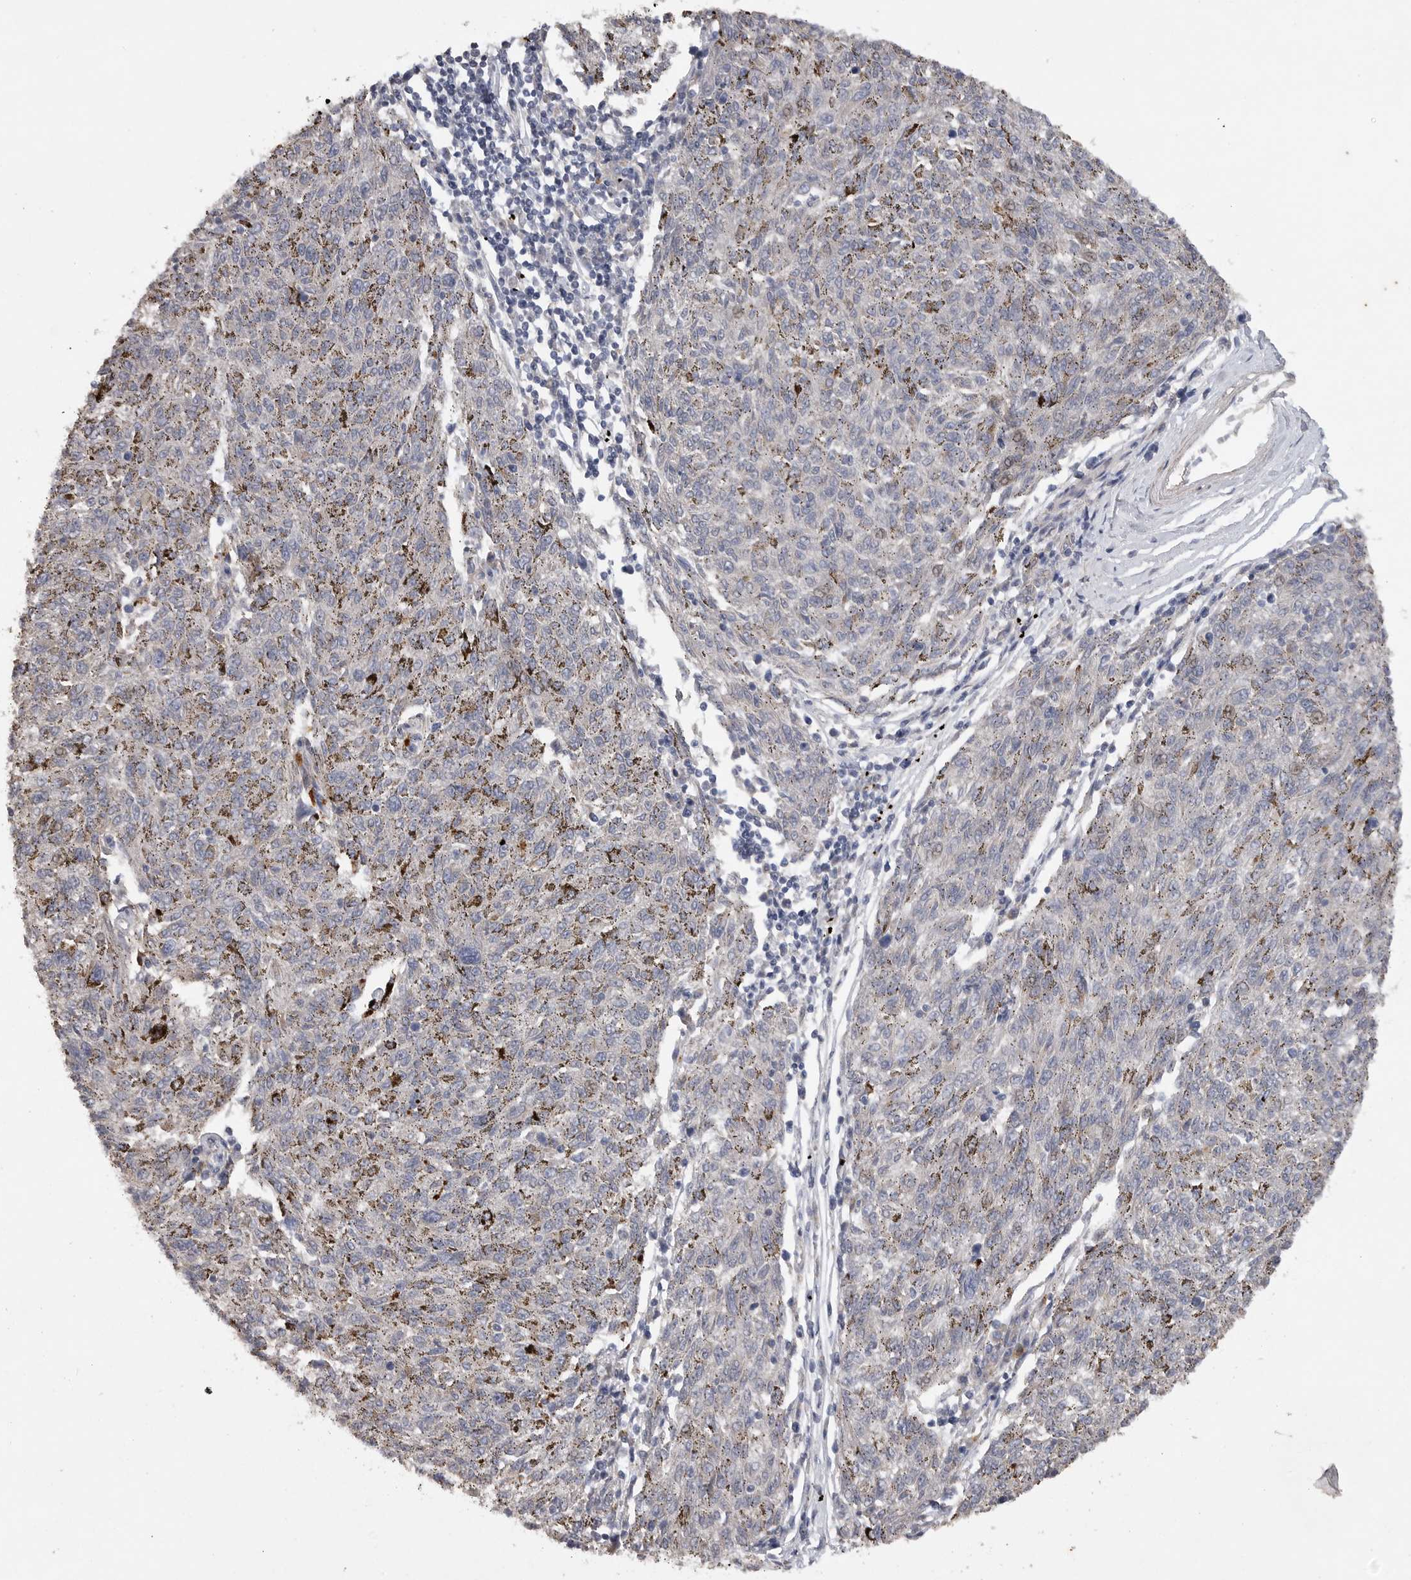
{"staining": {"intensity": "negative", "quantity": "none", "location": "none"}, "tissue": "melanoma", "cell_type": "Tumor cells", "image_type": "cancer", "snomed": [{"axis": "morphology", "description": "Malignant melanoma, NOS"}, {"axis": "topography", "description": "Skin"}], "caption": "This photomicrograph is of melanoma stained with IHC to label a protein in brown with the nuclei are counter-stained blue. There is no positivity in tumor cells.", "gene": "EDEM3", "patient": {"sex": "female", "age": 72}}